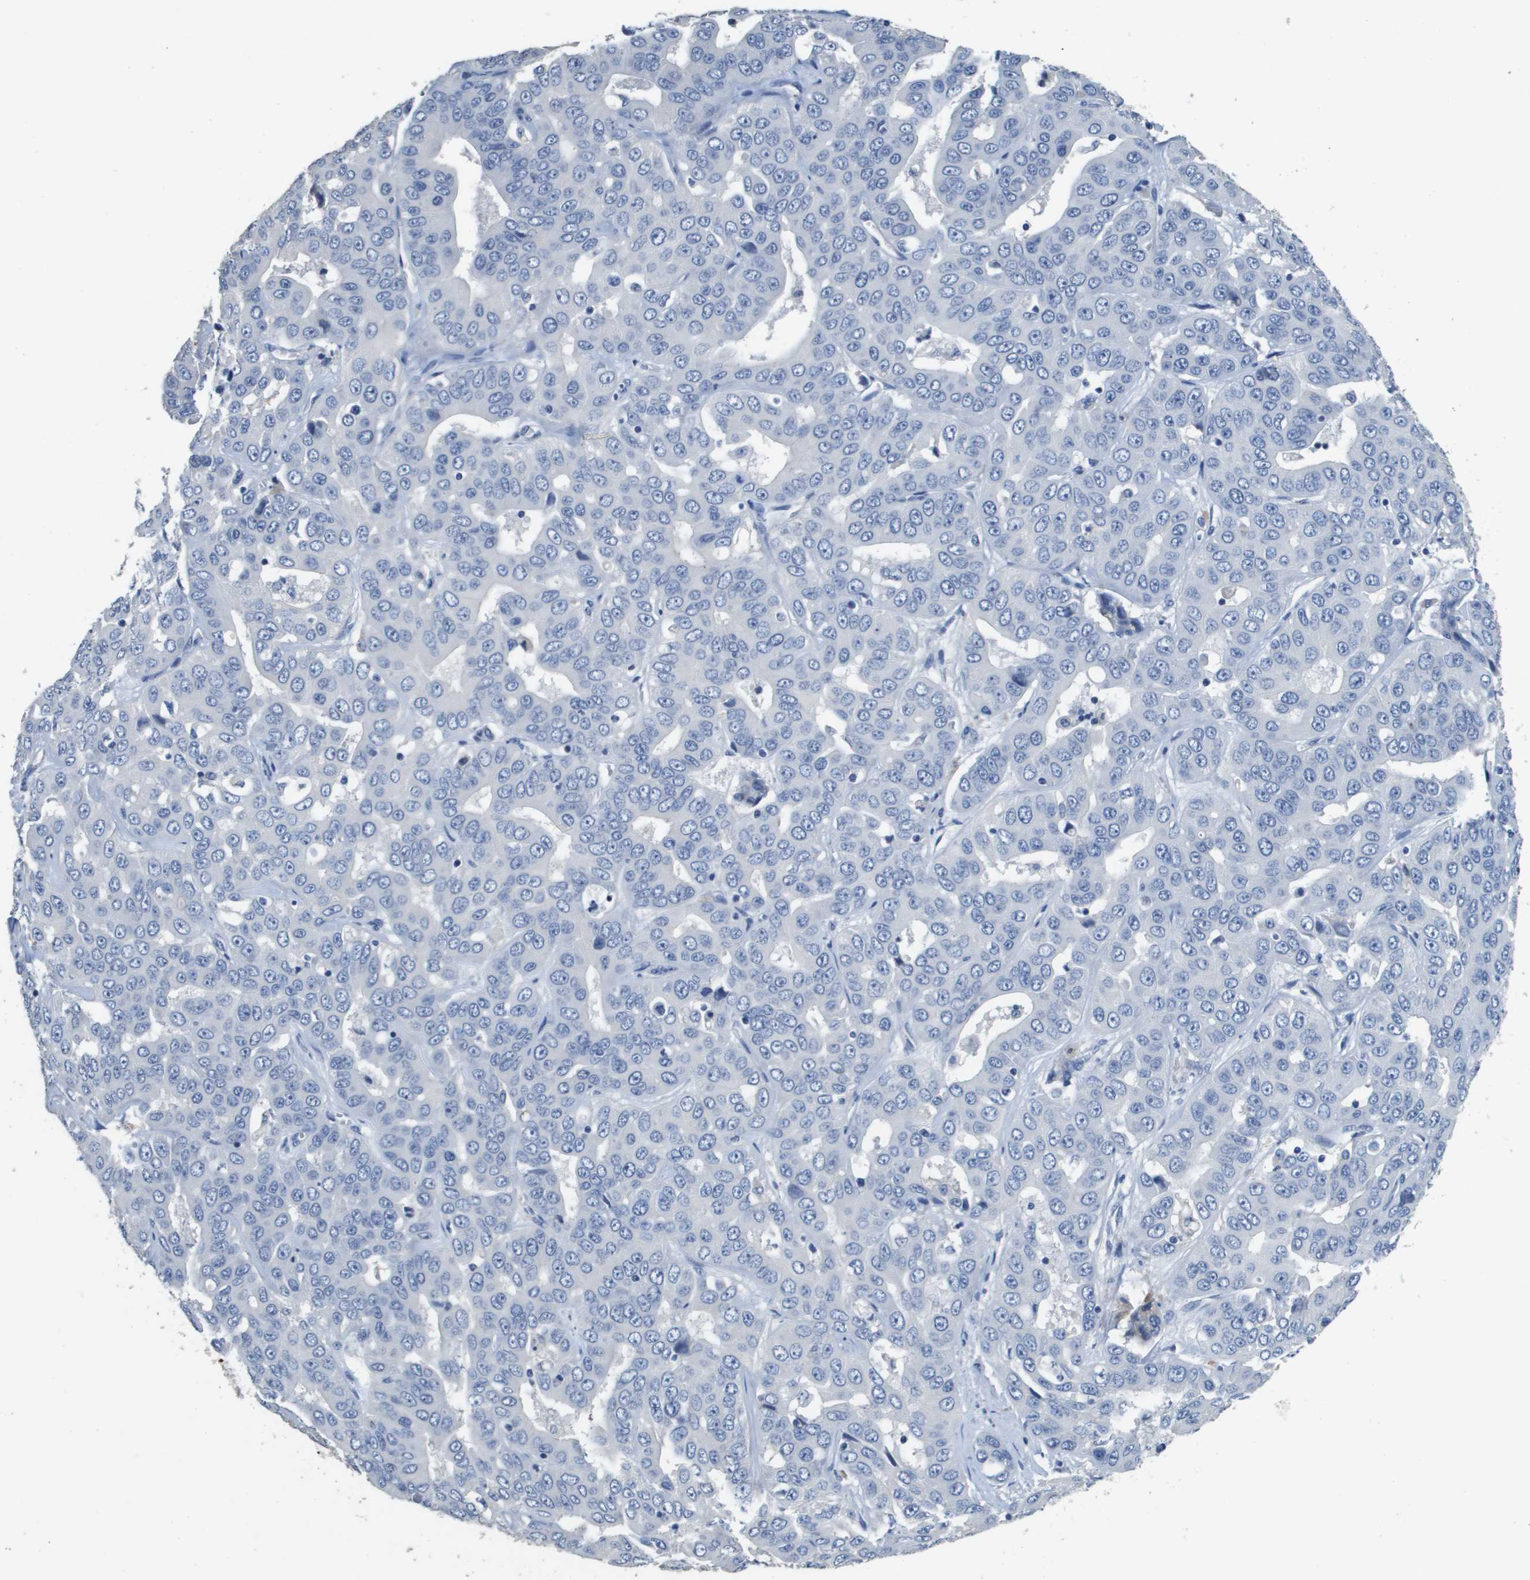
{"staining": {"intensity": "negative", "quantity": "none", "location": "none"}, "tissue": "liver cancer", "cell_type": "Tumor cells", "image_type": "cancer", "snomed": [{"axis": "morphology", "description": "Cholangiocarcinoma"}, {"axis": "topography", "description": "Liver"}], "caption": "IHC micrograph of liver cancer (cholangiocarcinoma) stained for a protein (brown), which displays no staining in tumor cells.", "gene": "MT3", "patient": {"sex": "female", "age": 52}}